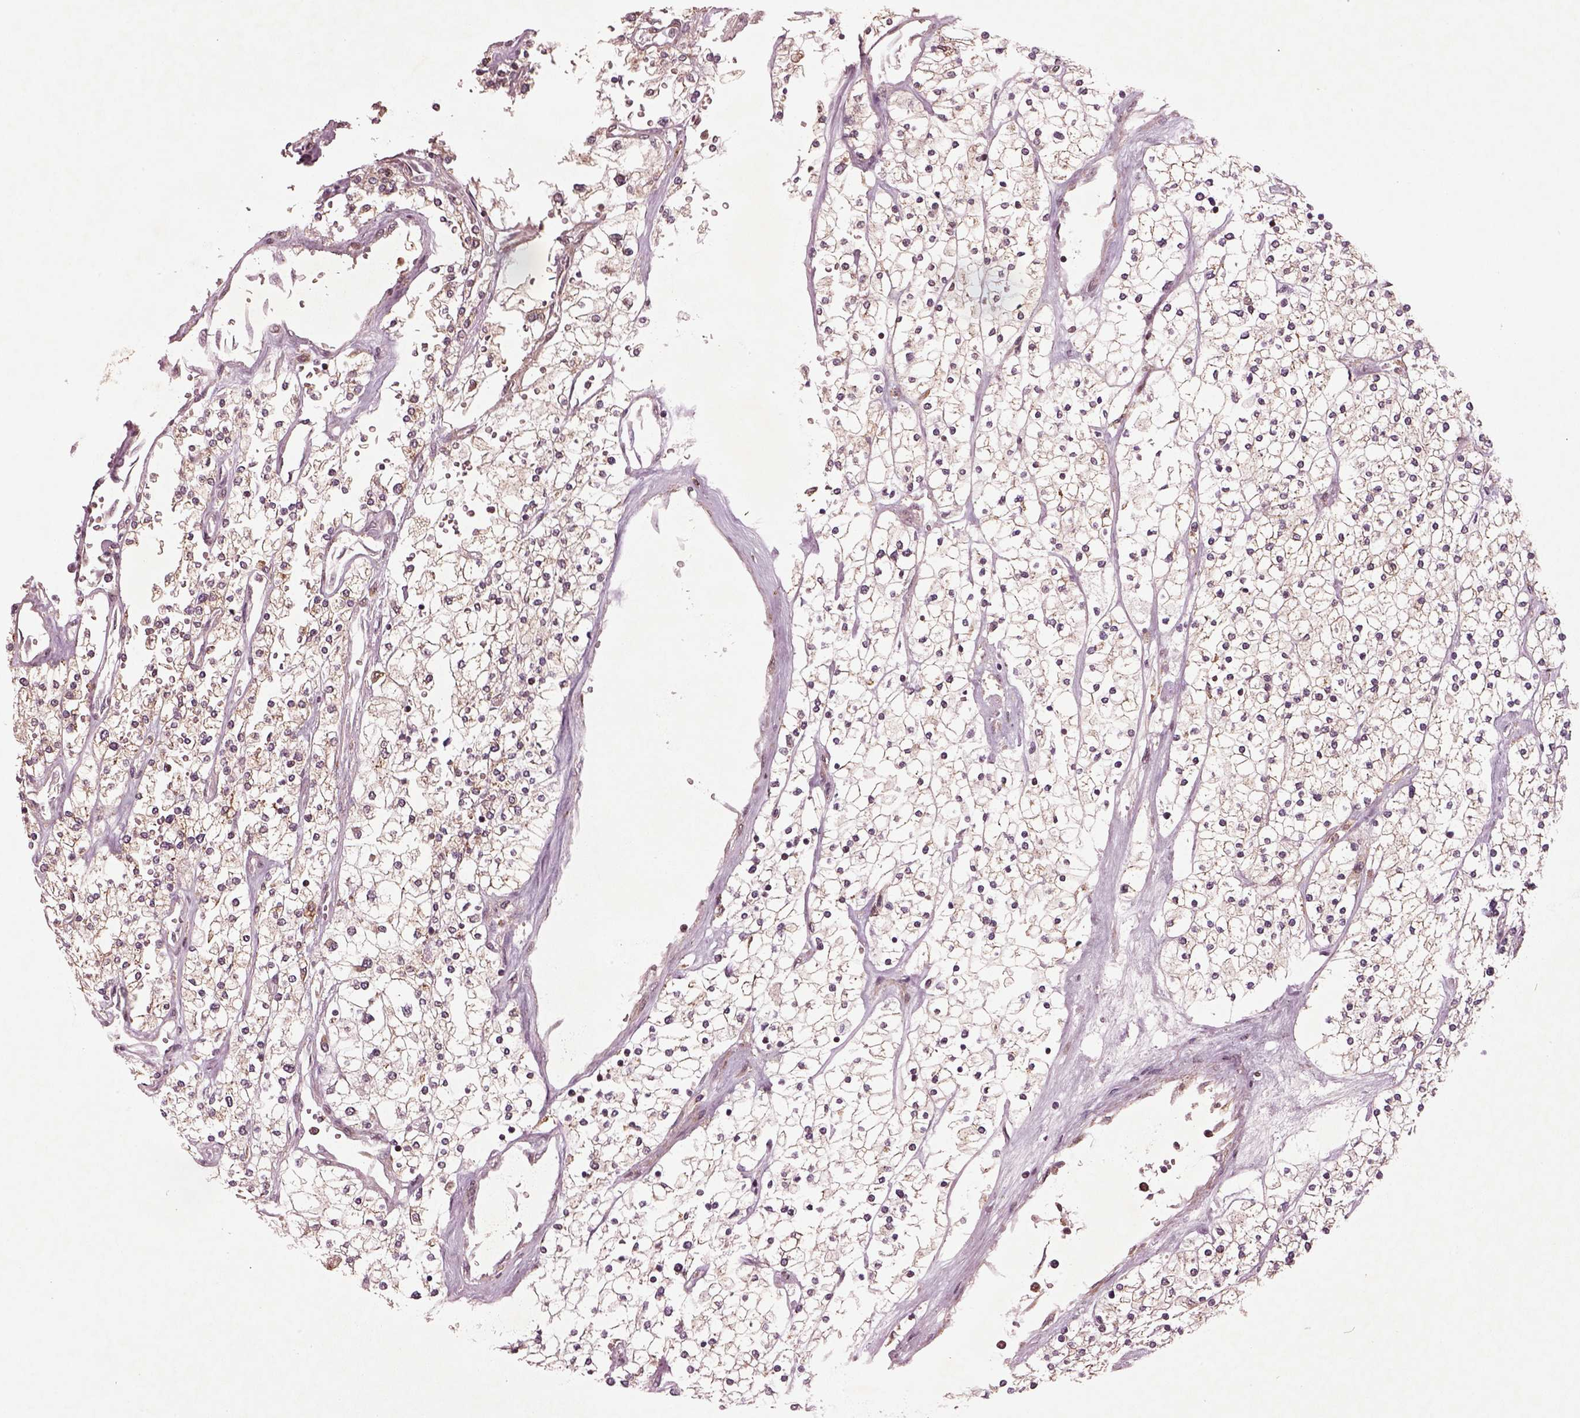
{"staining": {"intensity": "moderate", "quantity": "25%-75%", "location": "cytoplasmic/membranous"}, "tissue": "renal cancer", "cell_type": "Tumor cells", "image_type": "cancer", "snomed": [{"axis": "morphology", "description": "Adenocarcinoma, NOS"}, {"axis": "topography", "description": "Kidney"}], "caption": "A photomicrograph showing moderate cytoplasmic/membranous positivity in about 25%-75% of tumor cells in renal cancer (adenocarcinoma), as visualized by brown immunohistochemical staining.", "gene": "WASHC2A", "patient": {"sex": "male", "age": 80}}